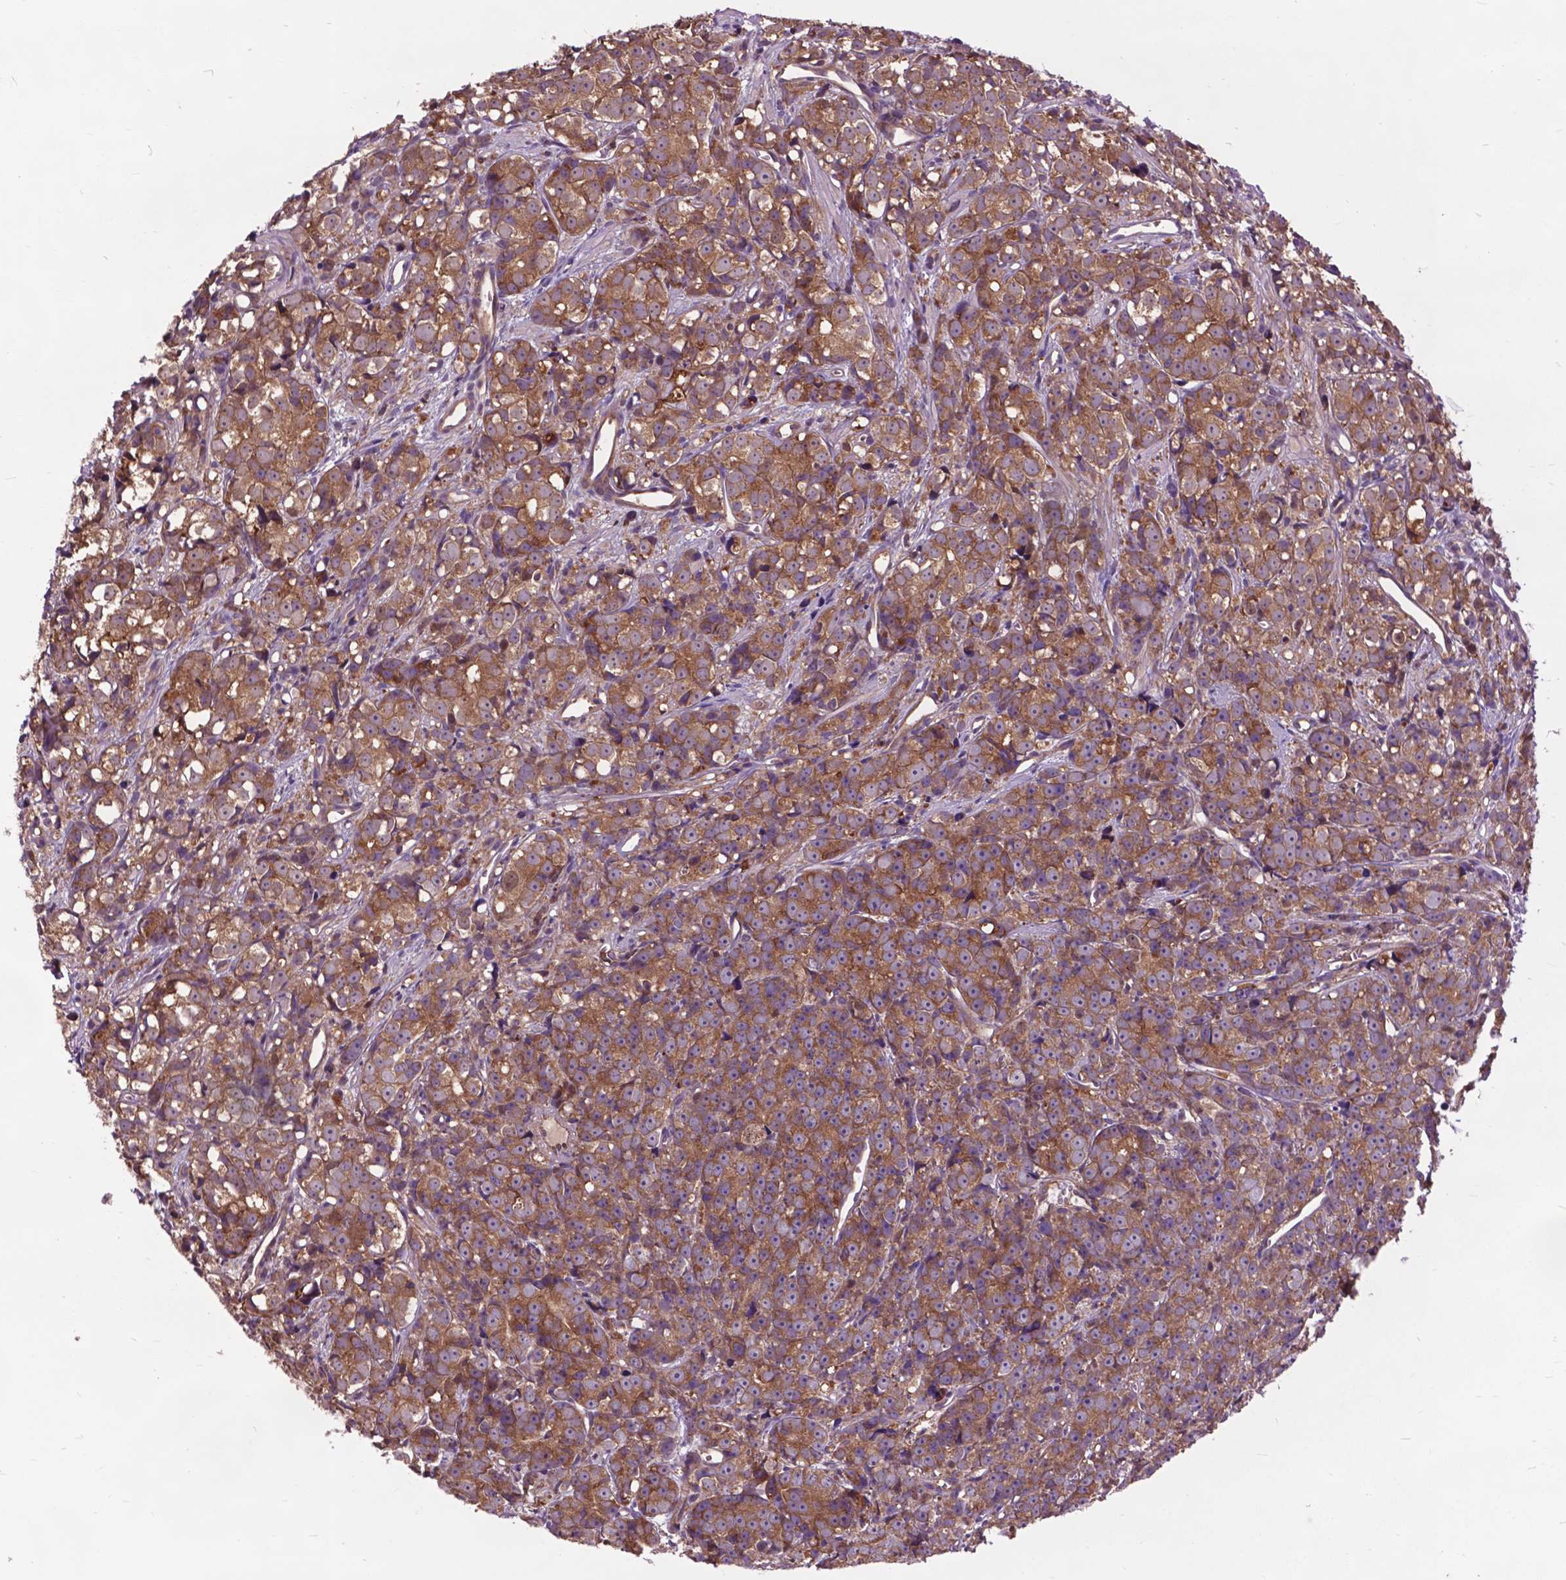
{"staining": {"intensity": "moderate", "quantity": ">75%", "location": "cytoplasmic/membranous"}, "tissue": "prostate cancer", "cell_type": "Tumor cells", "image_type": "cancer", "snomed": [{"axis": "morphology", "description": "Adenocarcinoma, High grade"}, {"axis": "topography", "description": "Prostate"}], "caption": "Protein analysis of prostate high-grade adenocarcinoma tissue exhibits moderate cytoplasmic/membranous expression in about >75% of tumor cells.", "gene": "ARAF", "patient": {"sex": "male", "age": 77}}